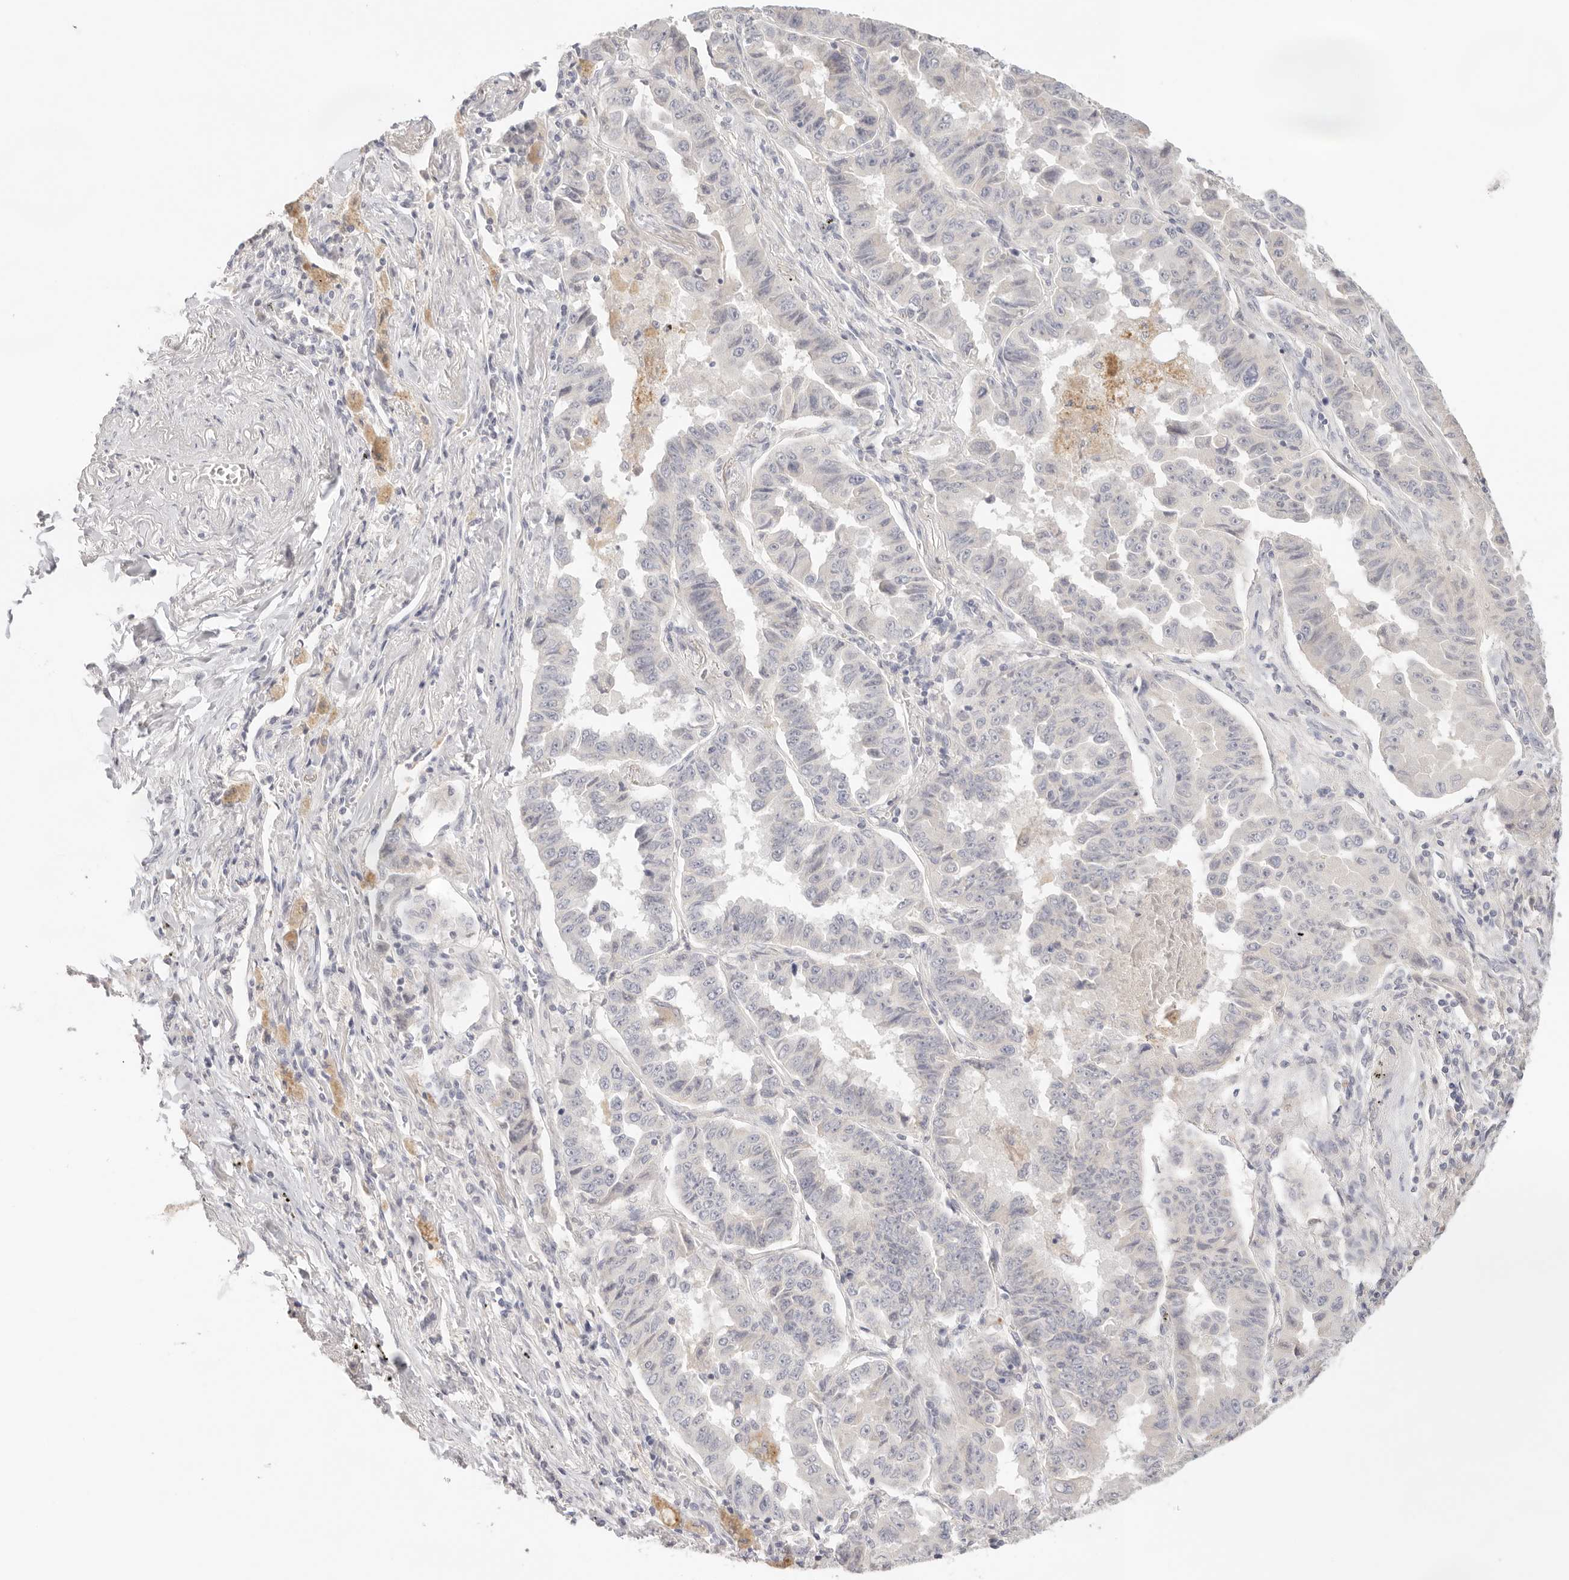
{"staining": {"intensity": "negative", "quantity": "none", "location": "none"}, "tissue": "lung cancer", "cell_type": "Tumor cells", "image_type": "cancer", "snomed": [{"axis": "morphology", "description": "Adenocarcinoma, NOS"}, {"axis": "topography", "description": "Lung"}], "caption": "Protein analysis of lung cancer exhibits no significant positivity in tumor cells.", "gene": "SPHK1", "patient": {"sex": "female", "age": 51}}